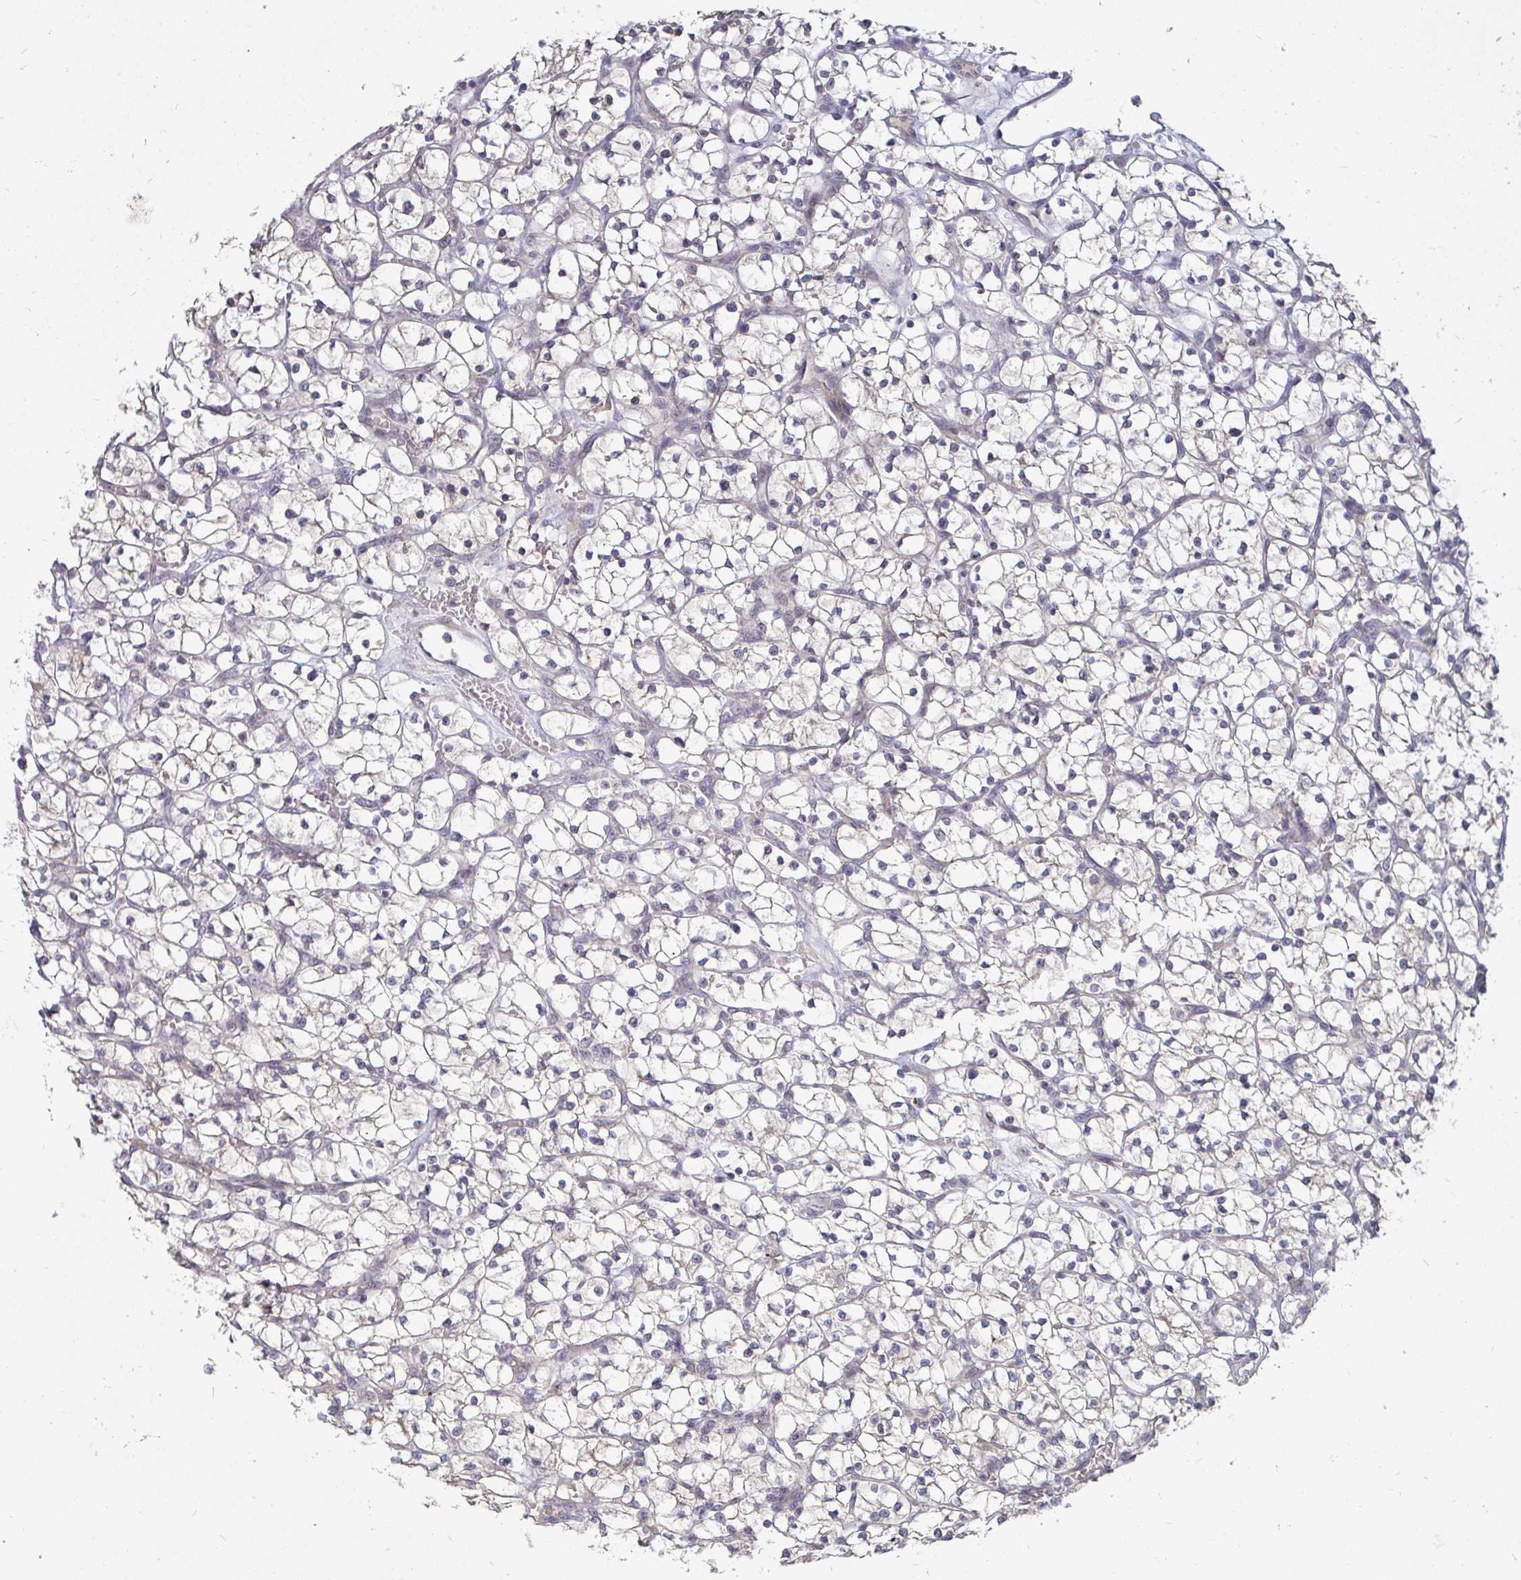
{"staining": {"intensity": "negative", "quantity": "none", "location": "none"}, "tissue": "renal cancer", "cell_type": "Tumor cells", "image_type": "cancer", "snomed": [{"axis": "morphology", "description": "Adenocarcinoma, NOS"}, {"axis": "topography", "description": "Kidney"}], "caption": "Immunohistochemical staining of human renal cancer demonstrates no significant positivity in tumor cells.", "gene": "GSTM1", "patient": {"sex": "female", "age": 64}}